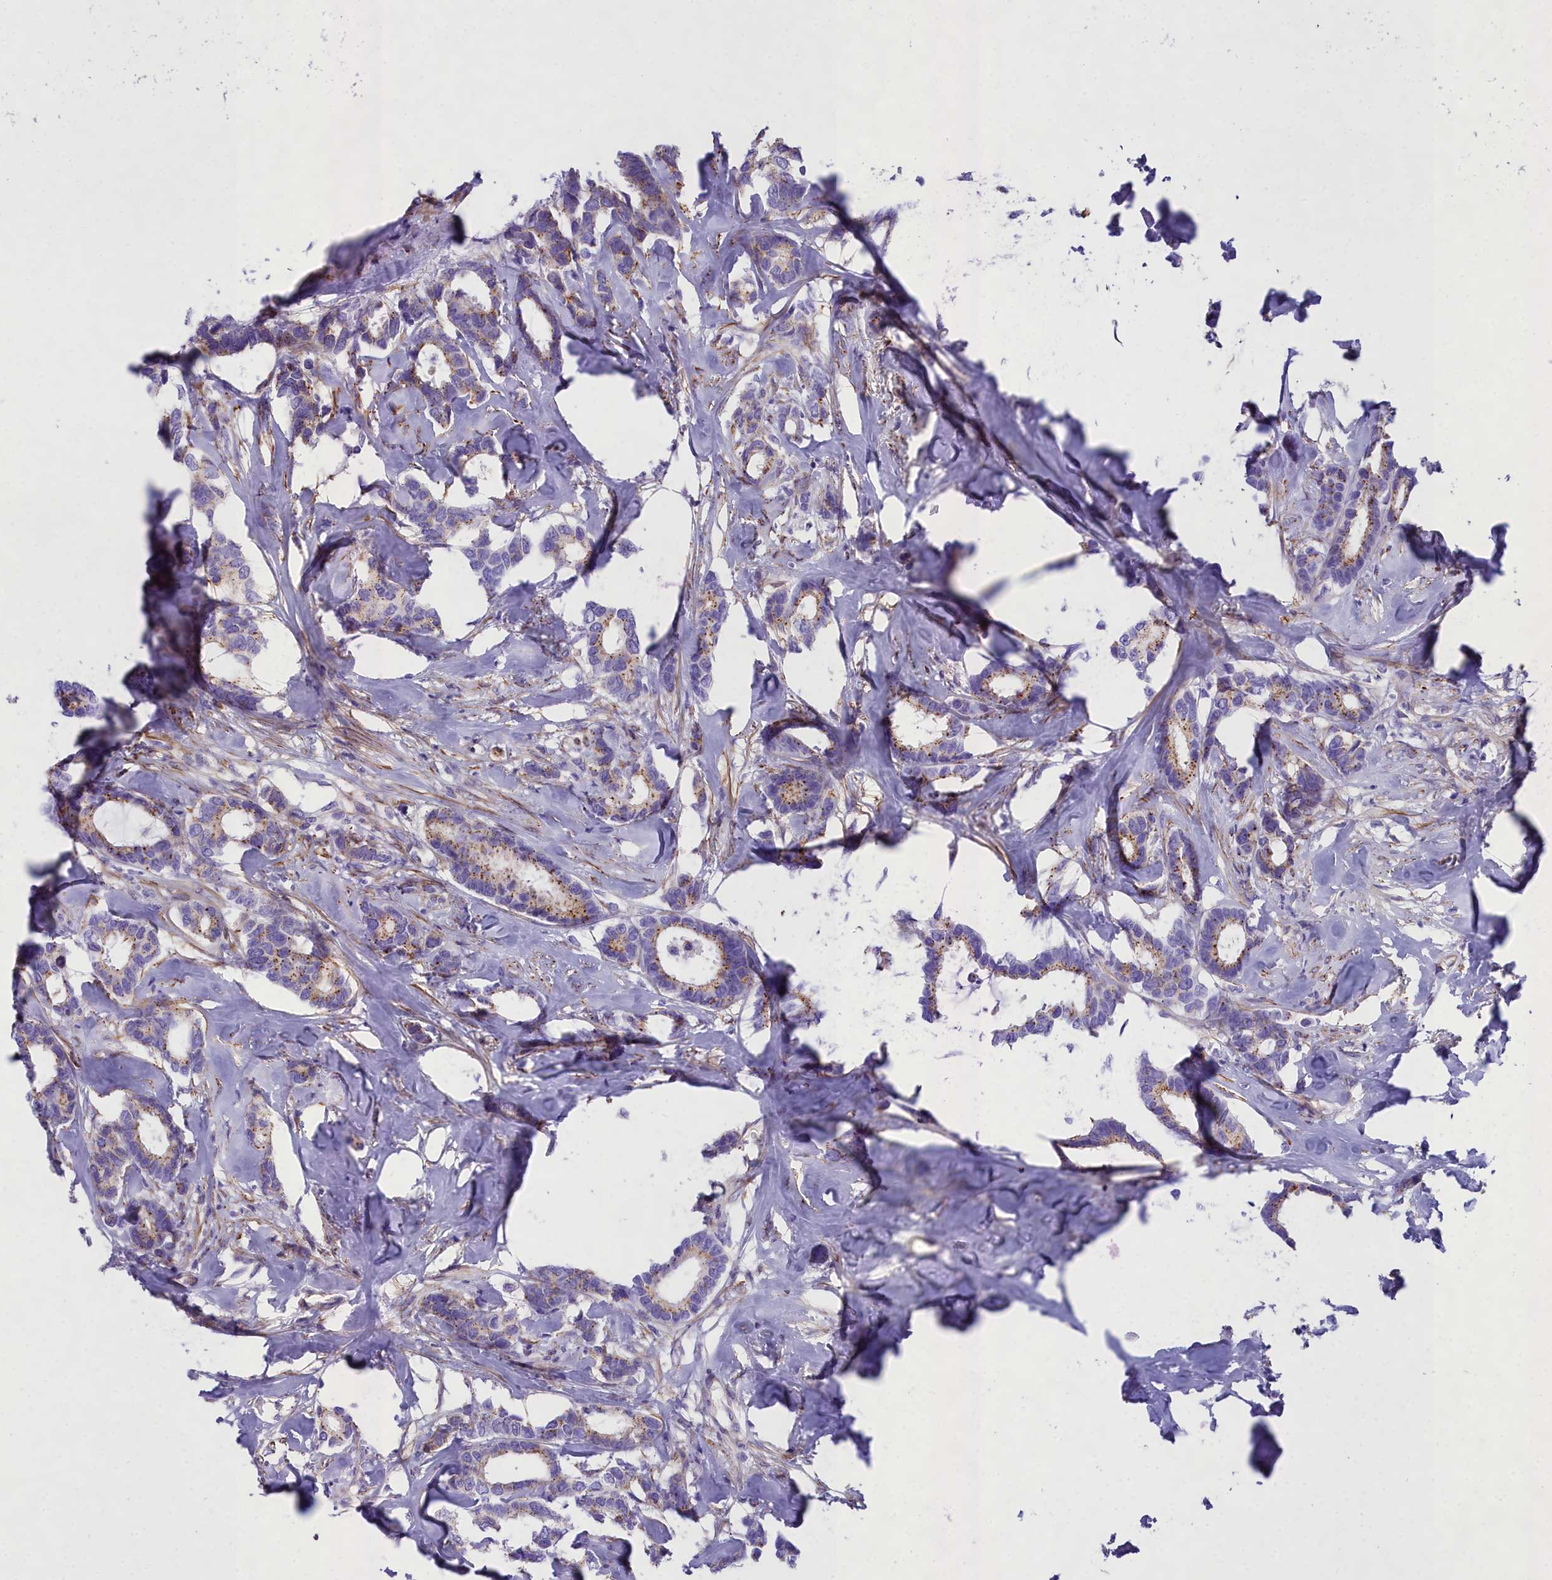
{"staining": {"intensity": "weak", "quantity": ">75%", "location": "cytoplasmic/membranous"}, "tissue": "breast cancer", "cell_type": "Tumor cells", "image_type": "cancer", "snomed": [{"axis": "morphology", "description": "Duct carcinoma"}, {"axis": "topography", "description": "Breast"}], "caption": "An IHC histopathology image of neoplastic tissue is shown. Protein staining in brown labels weak cytoplasmic/membranous positivity in breast infiltrating ductal carcinoma within tumor cells.", "gene": "GFRA1", "patient": {"sex": "female", "age": 87}}